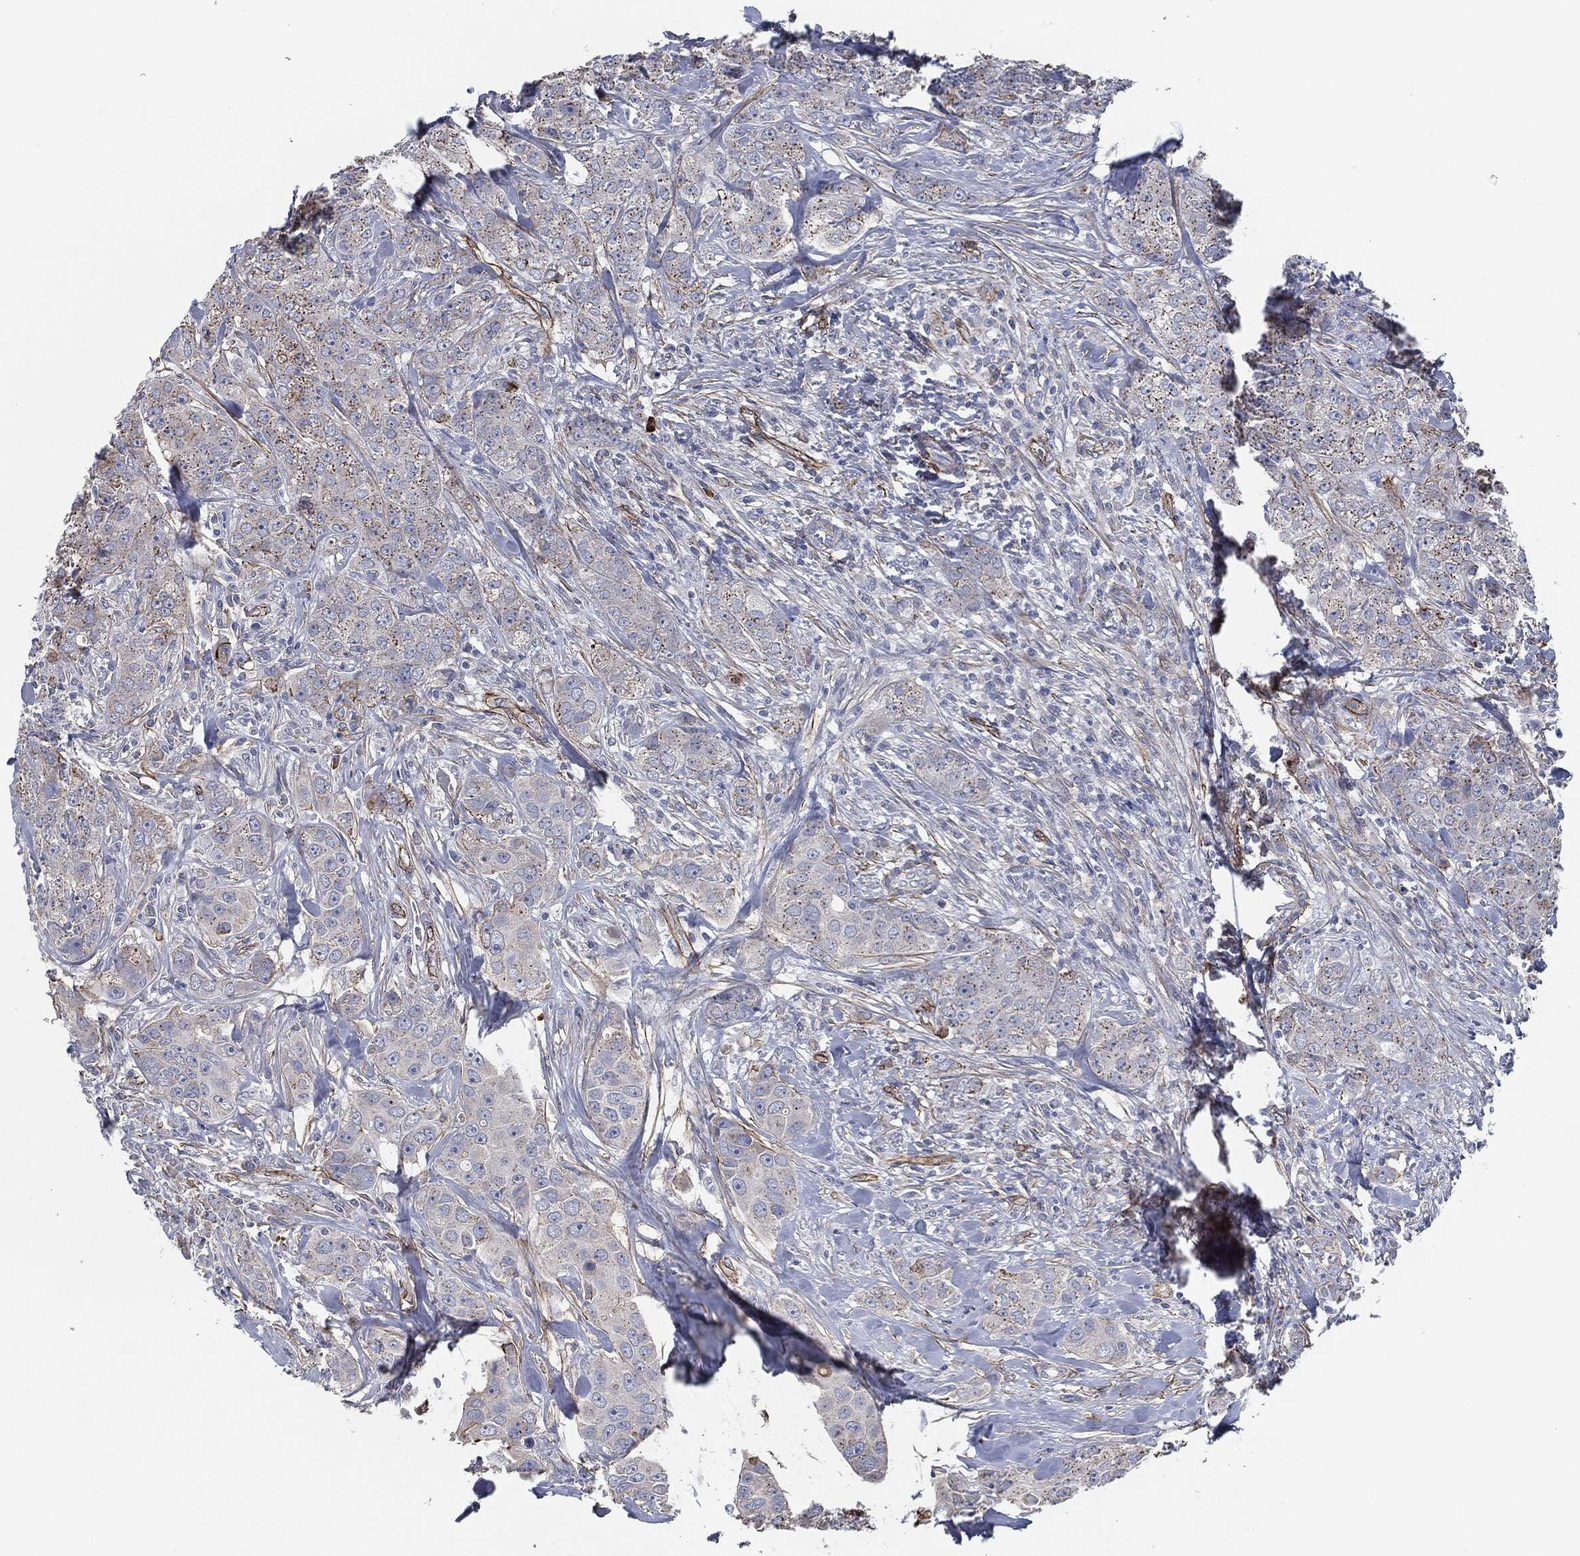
{"staining": {"intensity": "negative", "quantity": "none", "location": "none"}, "tissue": "breast cancer", "cell_type": "Tumor cells", "image_type": "cancer", "snomed": [{"axis": "morphology", "description": "Duct carcinoma"}, {"axis": "topography", "description": "Breast"}], "caption": "High power microscopy photomicrograph of an immunohistochemistry micrograph of breast cancer (intraductal carcinoma), revealing no significant expression in tumor cells.", "gene": "SVIL", "patient": {"sex": "female", "age": 43}}